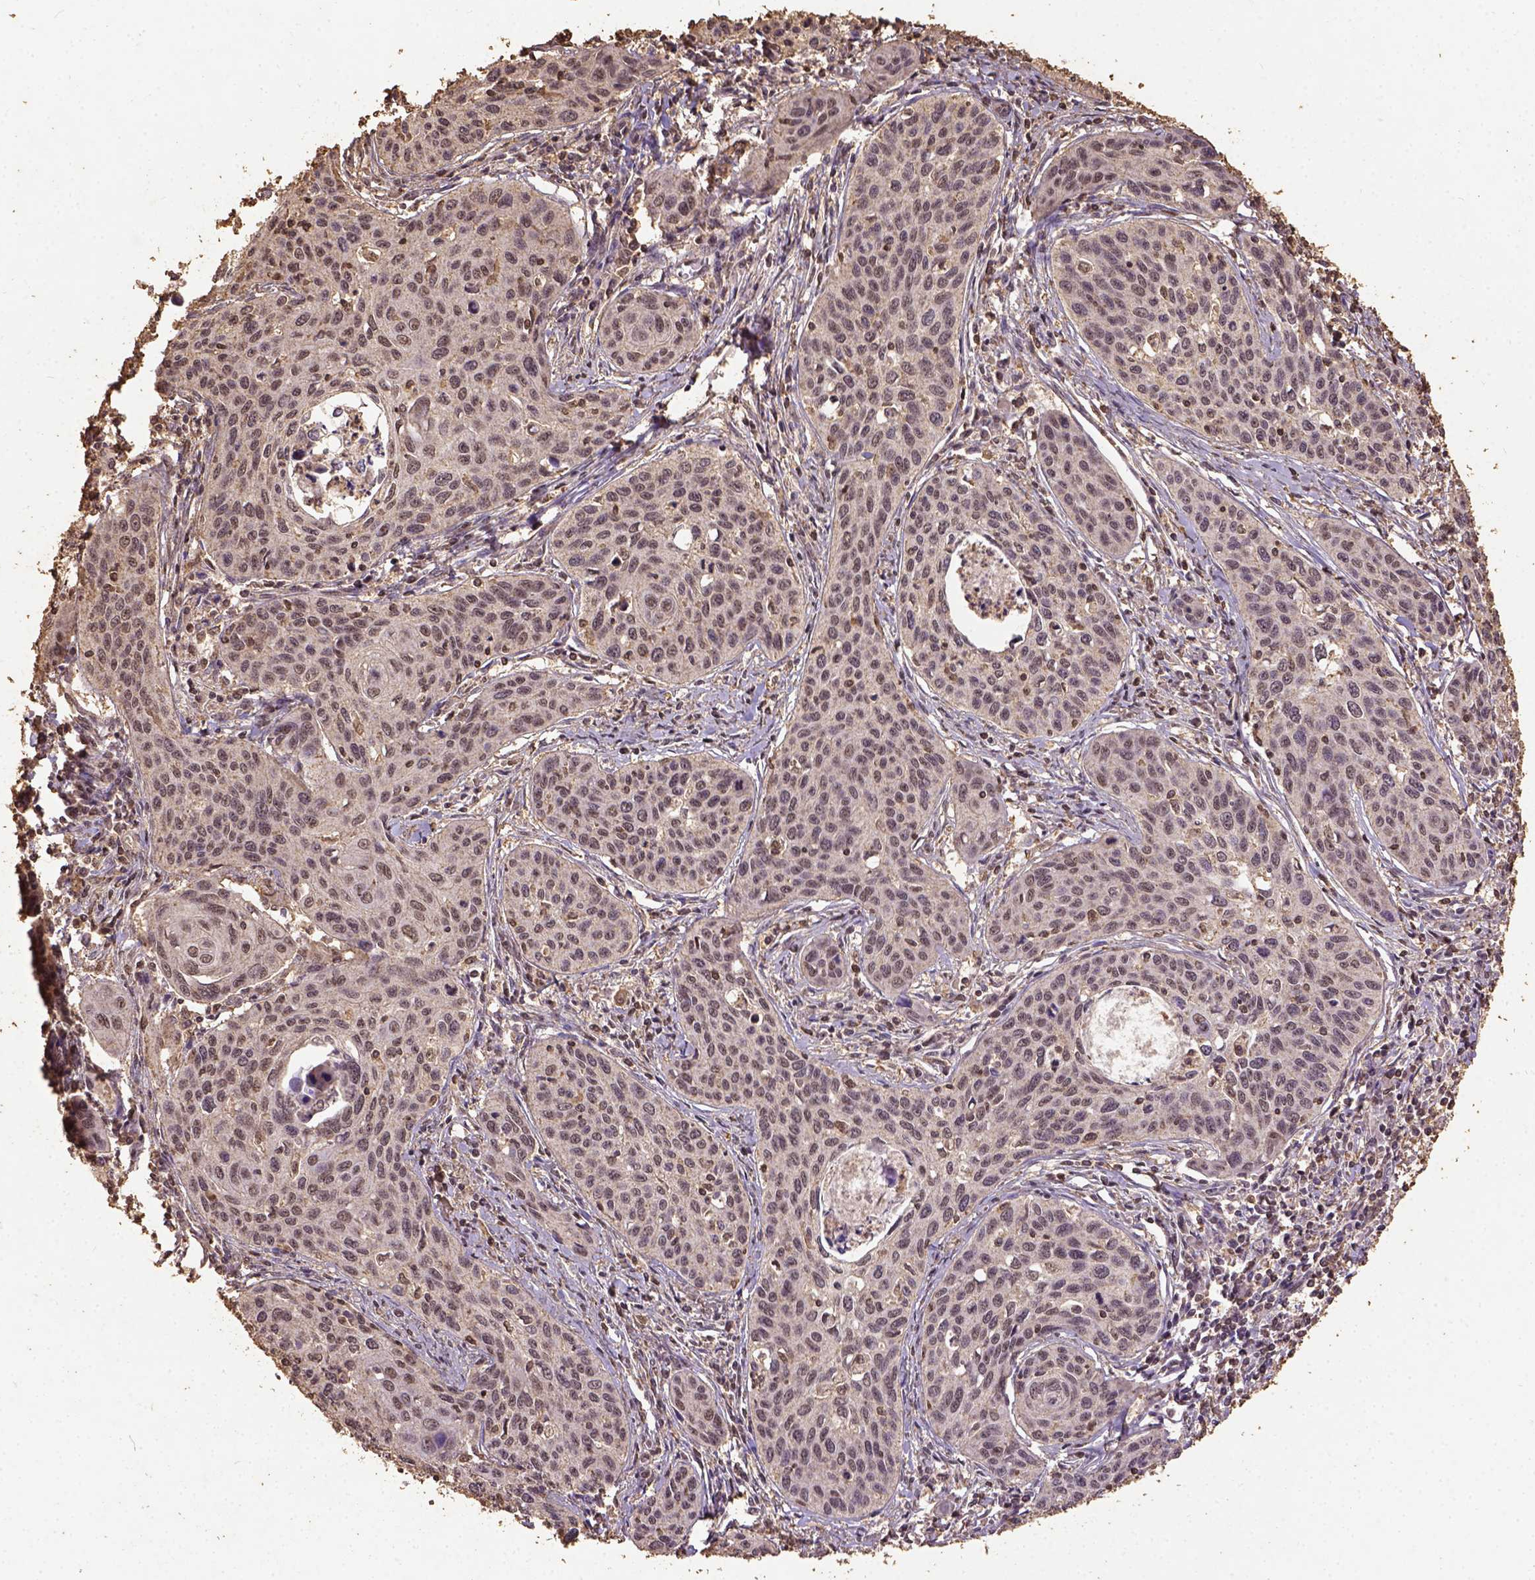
{"staining": {"intensity": "weak", "quantity": "25%-75%", "location": "nuclear"}, "tissue": "cervical cancer", "cell_type": "Tumor cells", "image_type": "cancer", "snomed": [{"axis": "morphology", "description": "Squamous cell carcinoma, NOS"}, {"axis": "topography", "description": "Cervix"}], "caption": "The photomicrograph demonstrates staining of cervical cancer, revealing weak nuclear protein expression (brown color) within tumor cells.", "gene": "NACC1", "patient": {"sex": "female", "age": 31}}